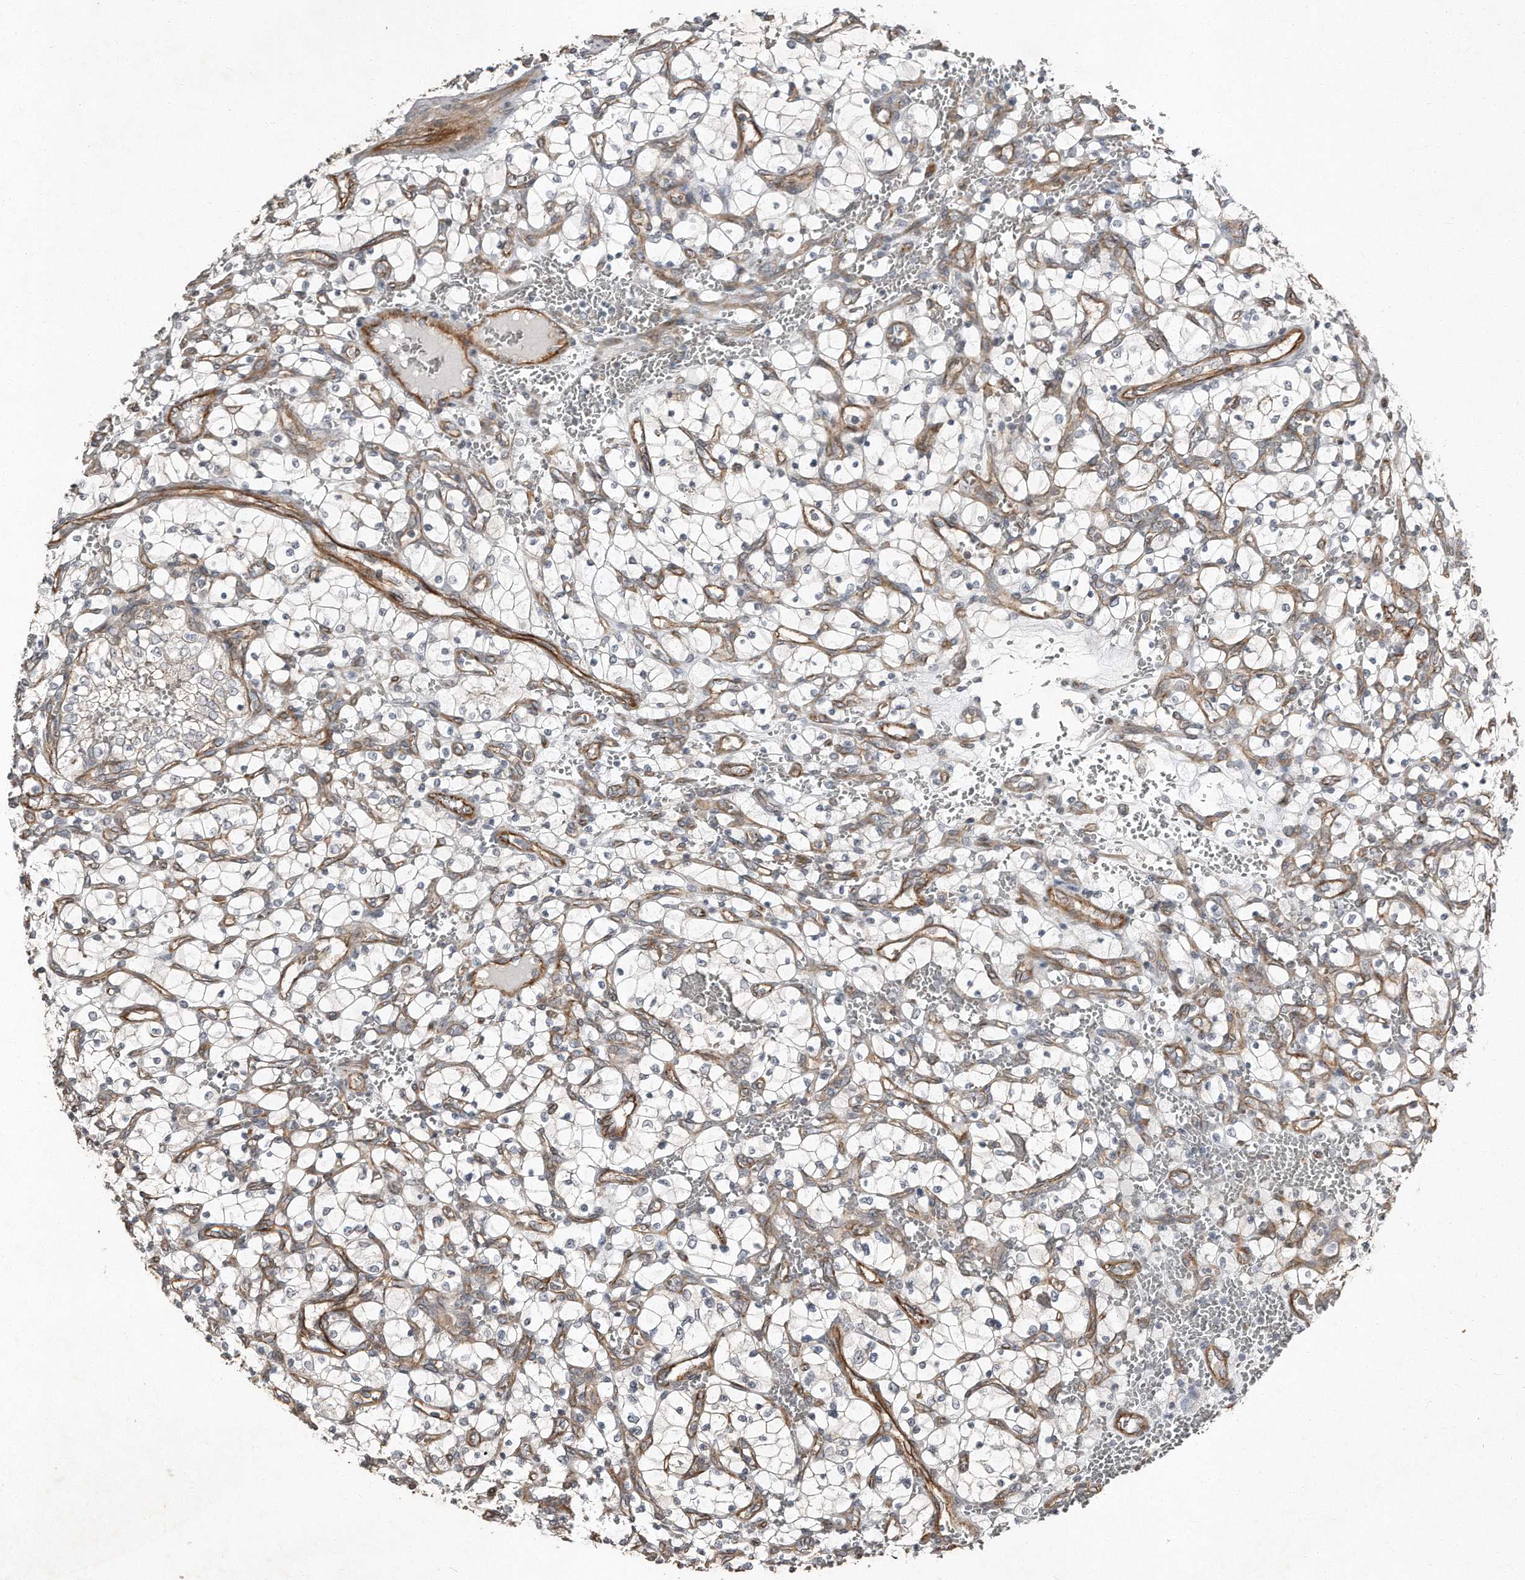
{"staining": {"intensity": "negative", "quantity": "none", "location": "none"}, "tissue": "renal cancer", "cell_type": "Tumor cells", "image_type": "cancer", "snomed": [{"axis": "morphology", "description": "Adenocarcinoma, NOS"}, {"axis": "topography", "description": "Kidney"}], "caption": "The immunohistochemistry (IHC) histopathology image has no significant expression in tumor cells of adenocarcinoma (renal) tissue.", "gene": "SNAP47", "patient": {"sex": "female", "age": 69}}